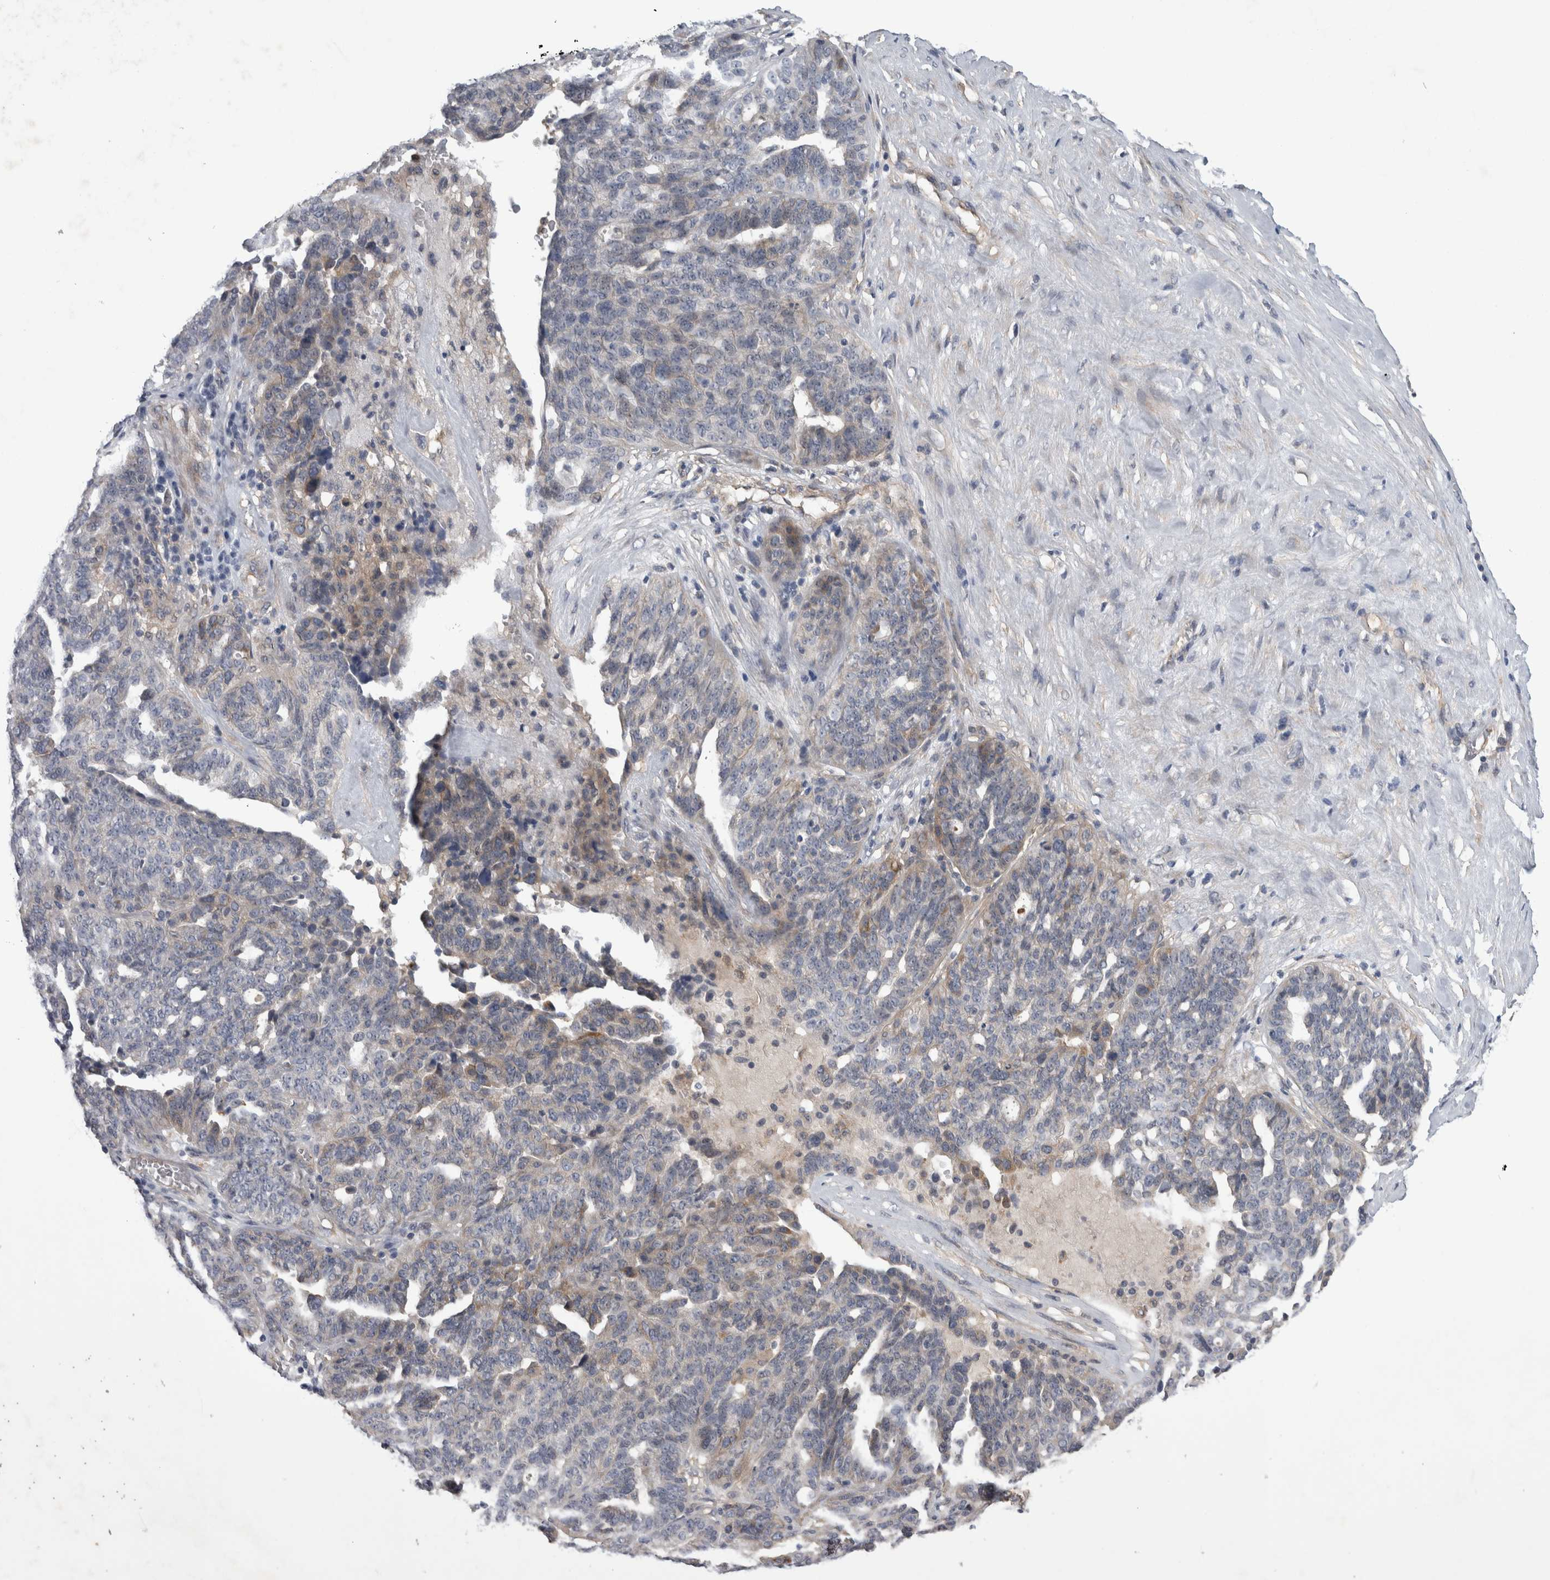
{"staining": {"intensity": "moderate", "quantity": "25%-75%", "location": "cytoplasmic/membranous"}, "tissue": "ovarian cancer", "cell_type": "Tumor cells", "image_type": "cancer", "snomed": [{"axis": "morphology", "description": "Cystadenocarcinoma, serous, NOS"}, {"axis": "topography", "description": "Ovary"}], "caption": "A brown stain shows moderate cytoplasmic/membranous staining of a protein in human ovarian cancer (serous cystadenocarcinoma) tumor cells. (Brightfield microscopy of DAB IHC at high magnification).", "gene": "ANKFY1", "patient": {"sex": "female", "age": 59}}